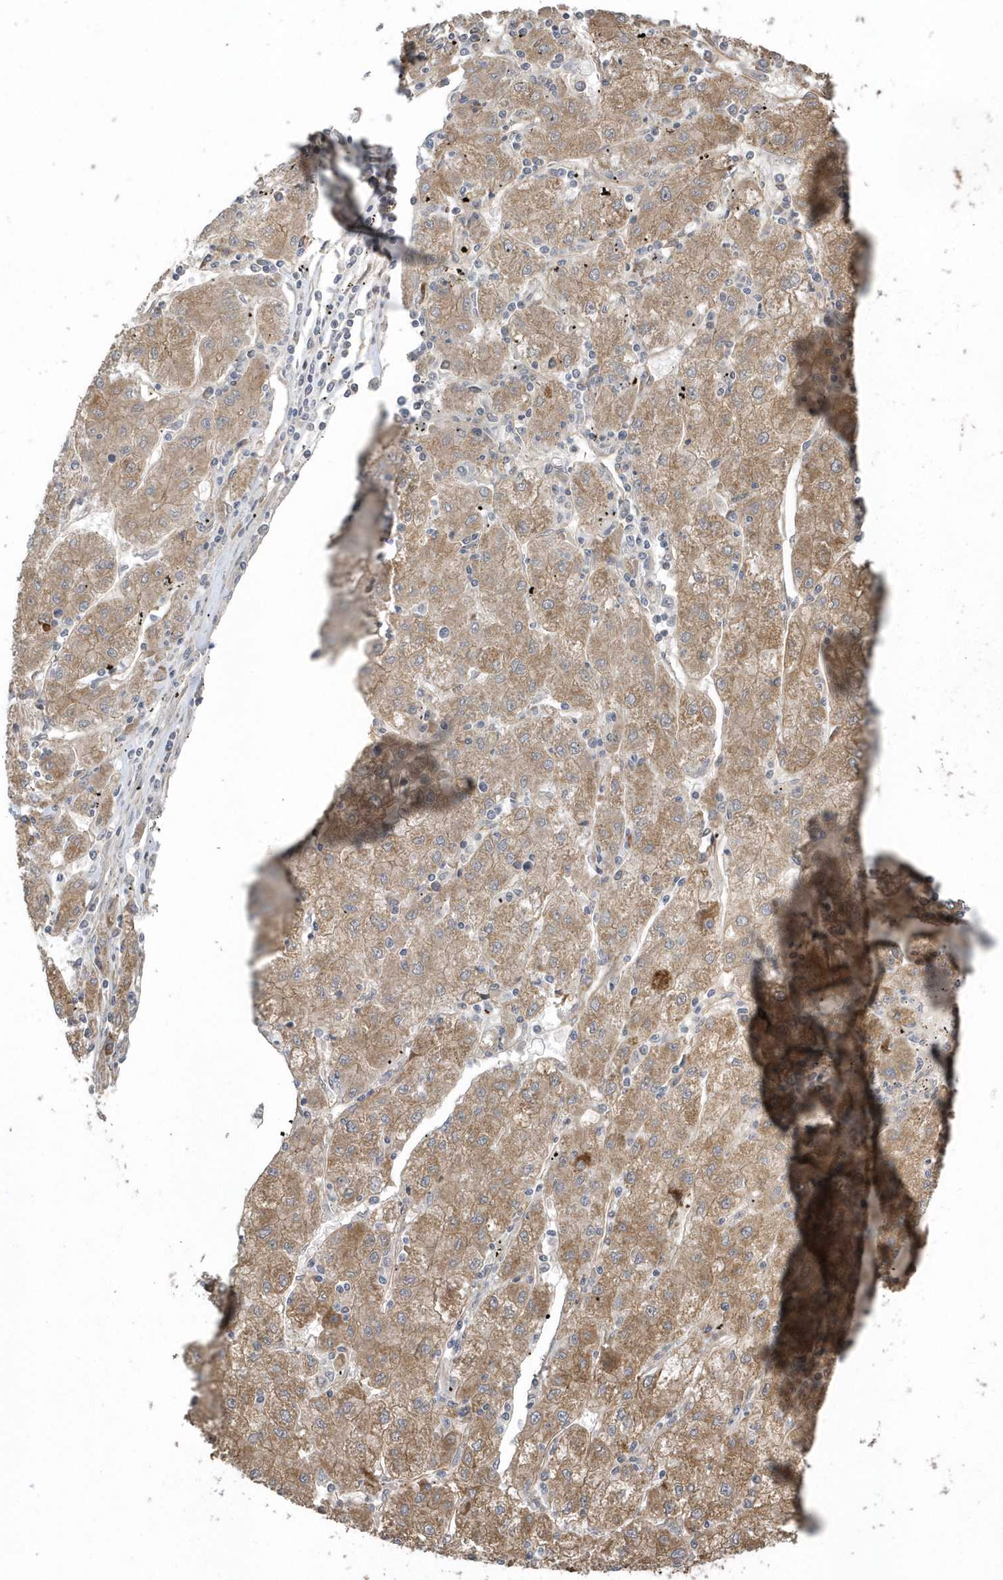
{"staining": {"intensity": "weak", "quantity": ">75%", "location": "cytoplasmic/membranous"}, "tissue": "liver cancer", "cell_type": "Tumor cells", "image_type": "cancer", "snomed": [{"axis": "morphology", "description": "Carcinoma, Hepatocellular, NOS"}, {"axis": "topography", "description": "Liver"}], "caption": "Liver cancer stained with a protein marker shows weak staining in tumor cells.", "gene": "HERPUD1", "patient": {"sex": "male", "age": 72}}